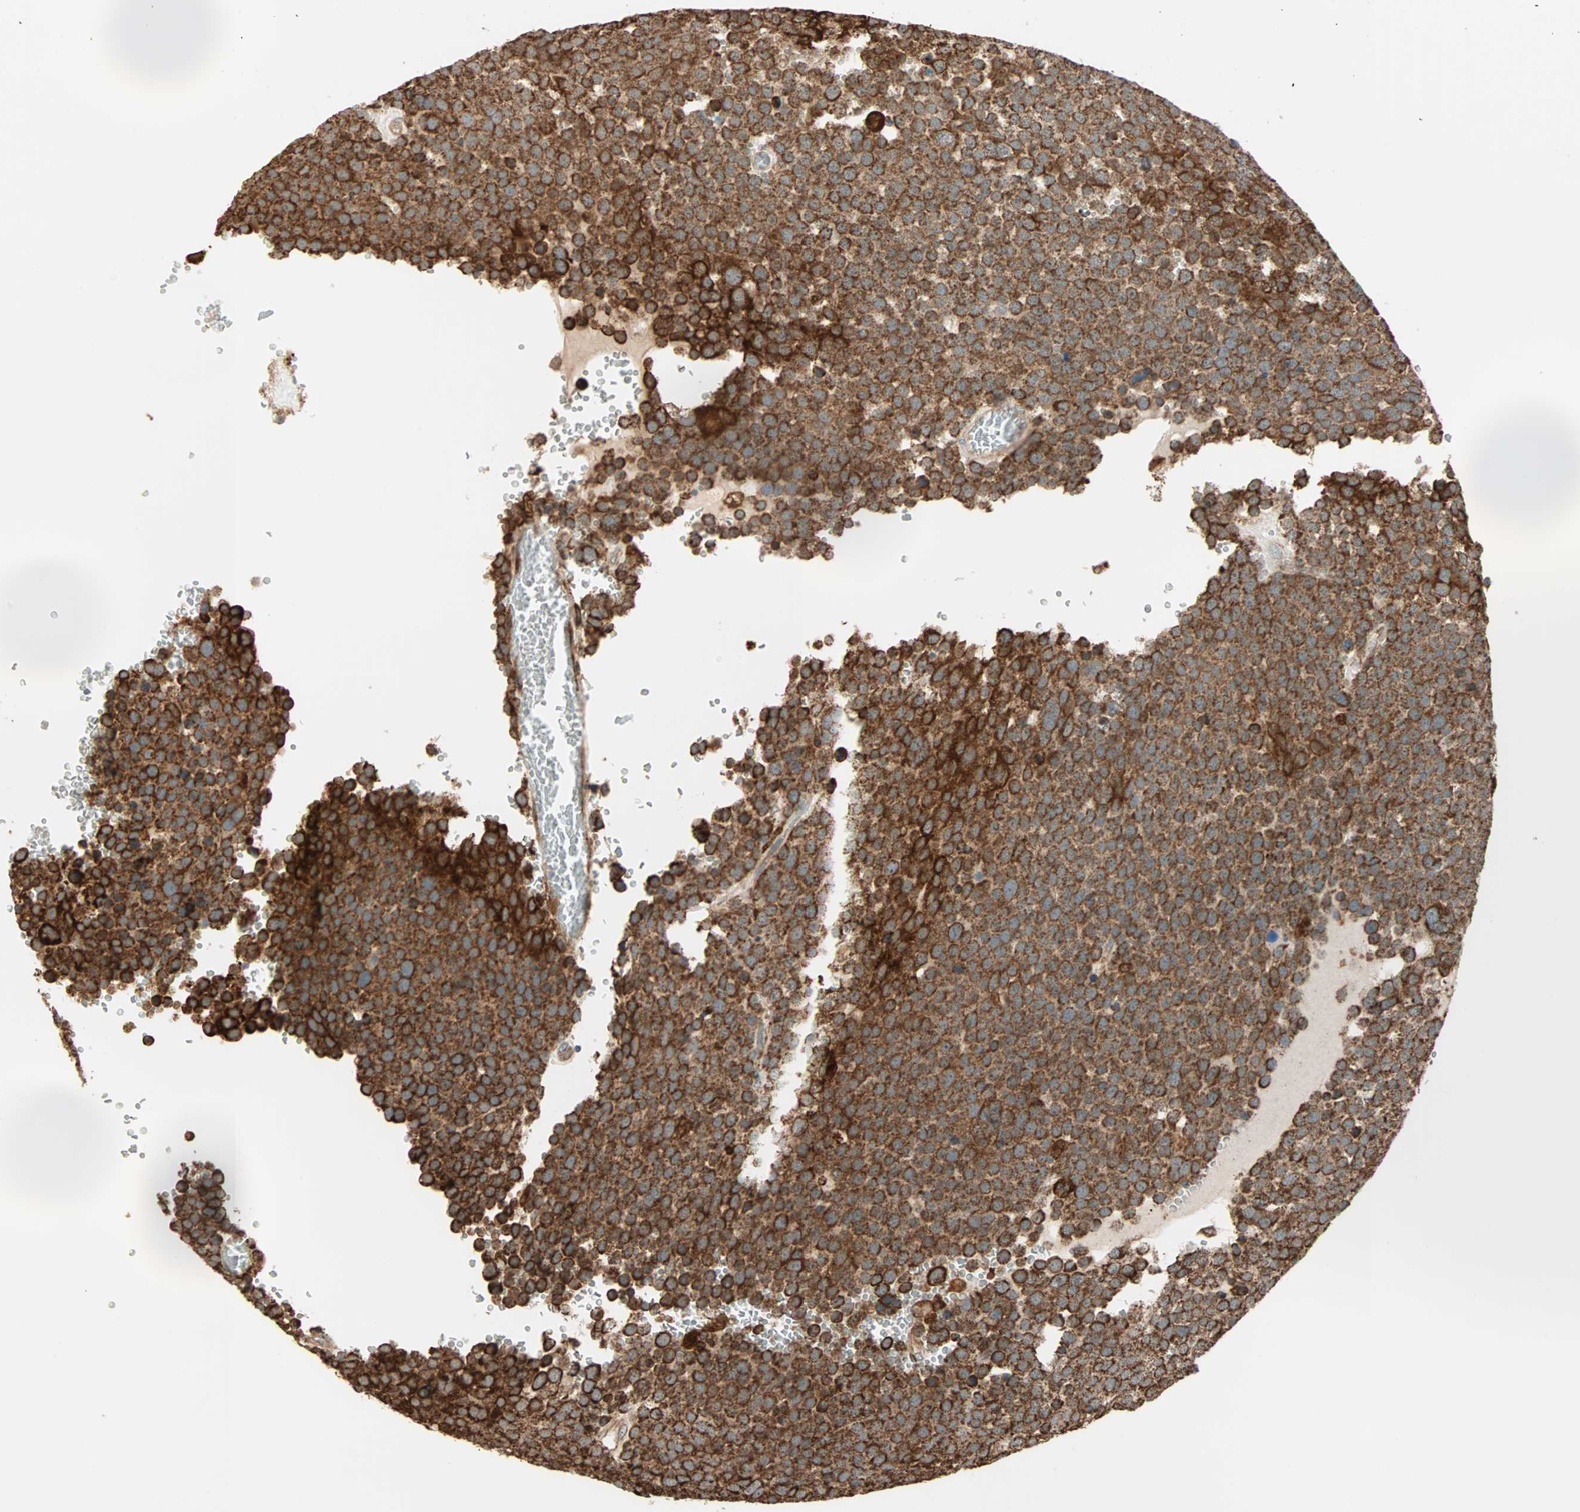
{"staining": {"intensity": "strong", "quantity": ">75%", "location": "cytoplasmic/membranous"}, "tissue": "testis cancer", "cell_type": "Tumor cells", "image_type": "cancer", "snomed": [{"axis": "morphology", "description": "Seminoma, NOS"}, {"axis": "topography", "description": "Testis"}], "caption": "A brown stain shows strong cytoplasmic/membranous positivity of a protein in seminoma (testis) tumor cells.", "gene": "P4HA1", "patient": {"sex": "male", "age": 71}}